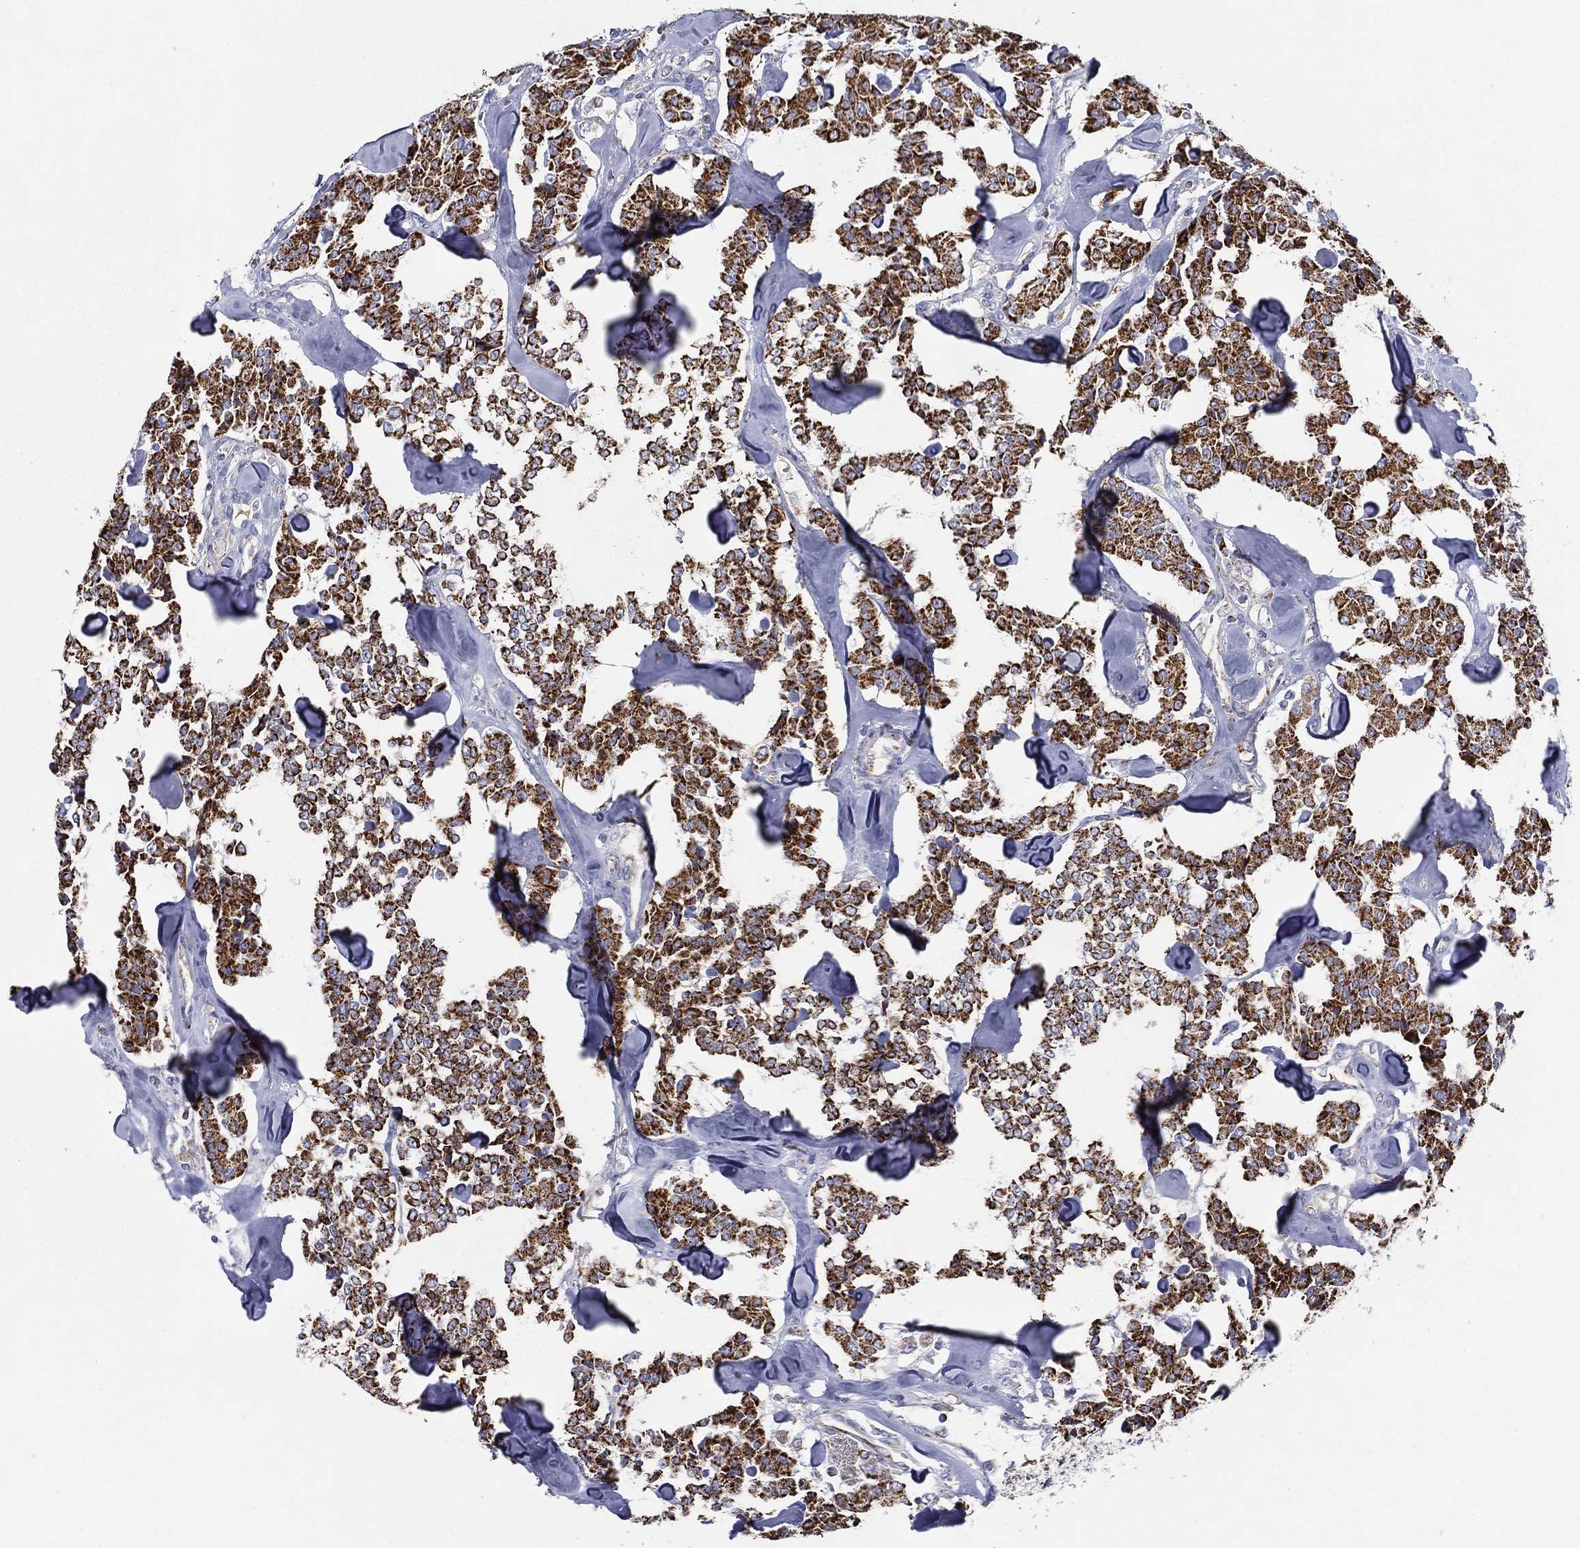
{"staining": {"intensity": "strong", "quantity": ">75%", "location": "cytoplasmic/membranous"}, "tissue": "carcinoid", "cell_type": "Tumor cells", "image_type": "cancer", "snomed": [{"axis": "morphology", "description": "Carcinoid, malignant, NOS"}, {"axis": "topography", "description": "Pancreas"}], "caption": "Immunohistochemistry of carcinoid displays high levels of strong cytoplasmic/membranous positivity in about >75% of tumor cells.", "gene": "SFXN1", "patient": {"sex": "male", "age": 41}}